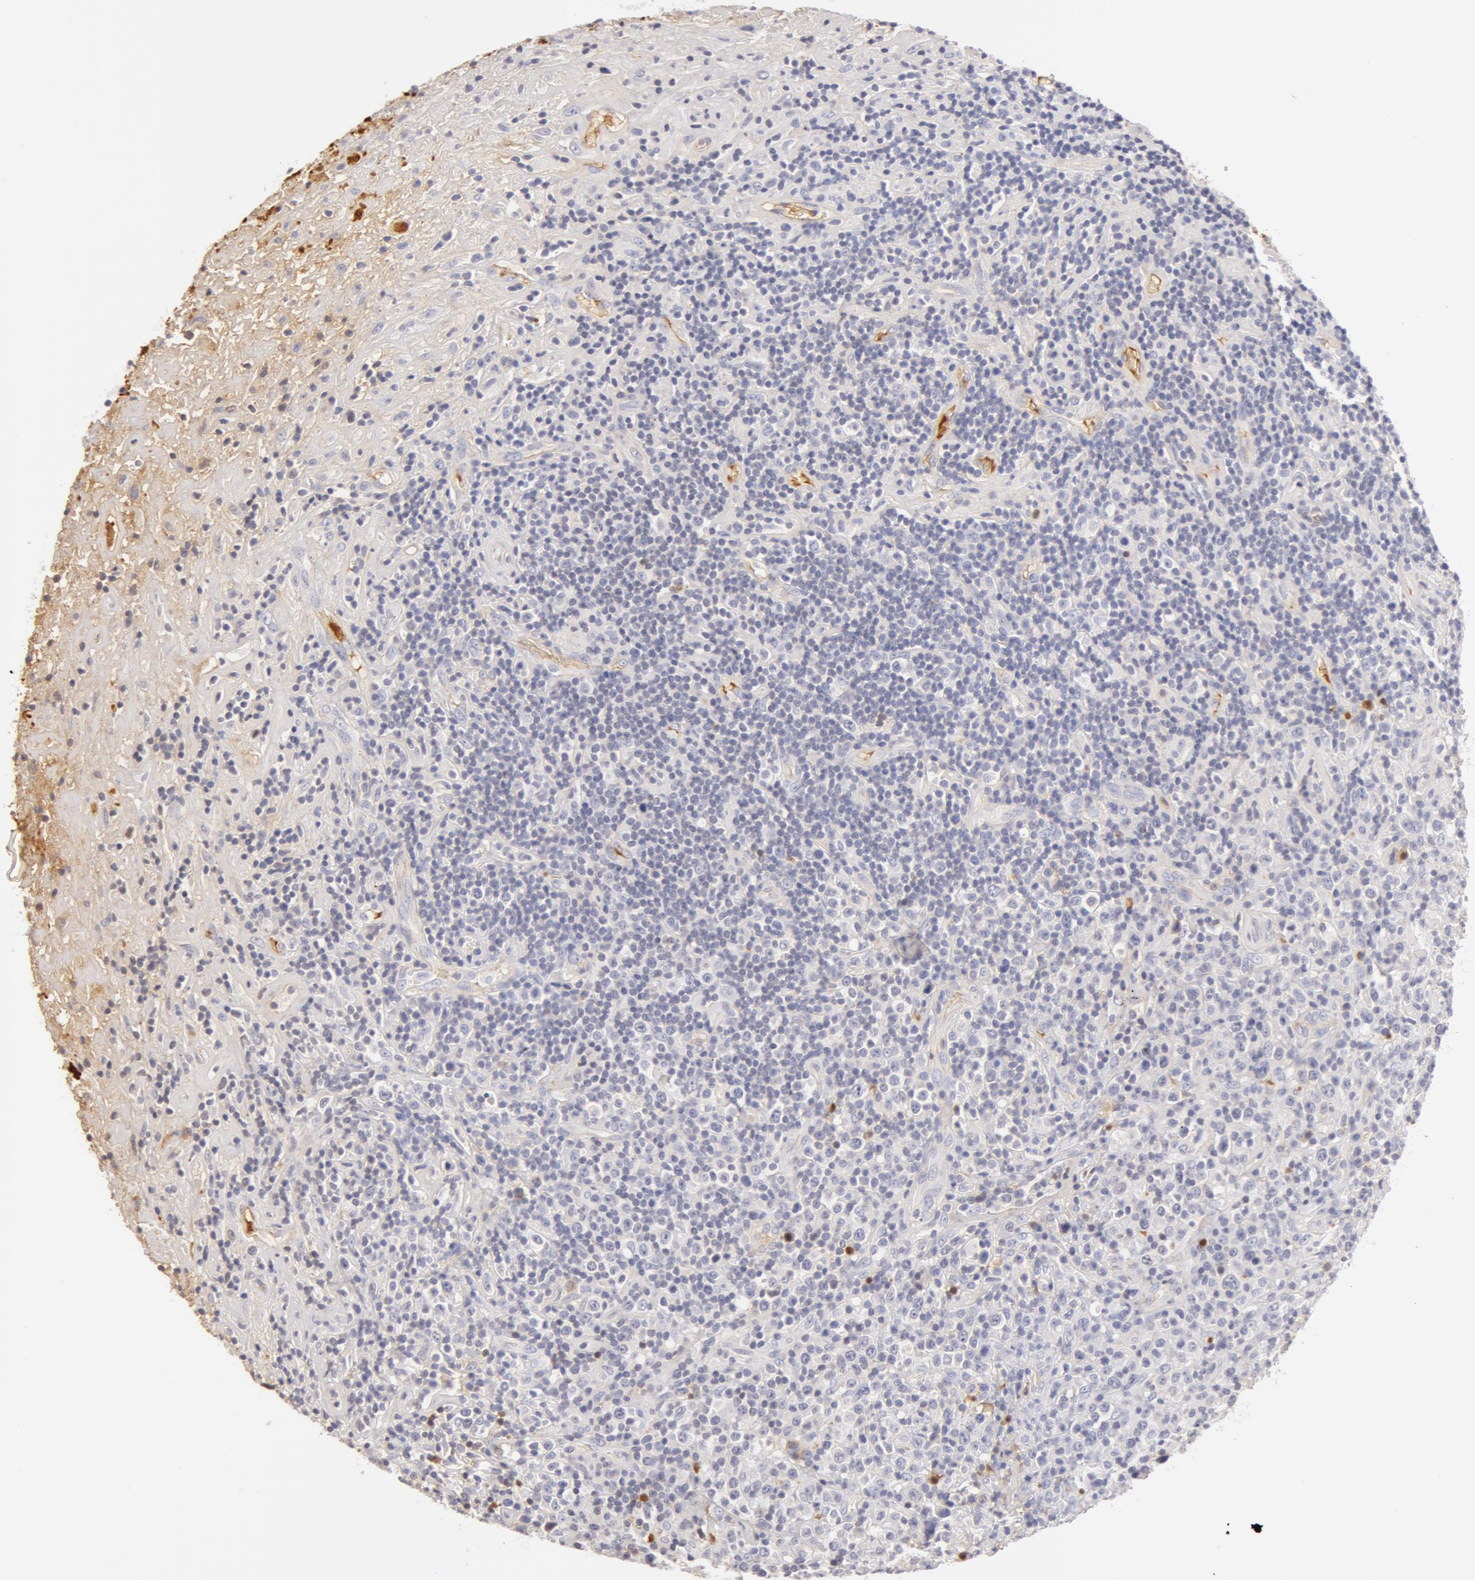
{"staining": {"intensity": "negative", "quantity": "none", "location": "none"}, "tissue": "lymphoma", "cell_type": "Tumor cells", "image_type": "cancer", "snomed": [{"axis": "morphology", "description": "Hodgkin's disease, NOS"}, {"axis": "topography", "description": "Lymph node"}], "caption": "Immunohistochemical staining of Hodgkin's disease displays no significant expression in tumor cells.", "gene": "GC", "patient": {"sex": "male", "age": 46}}